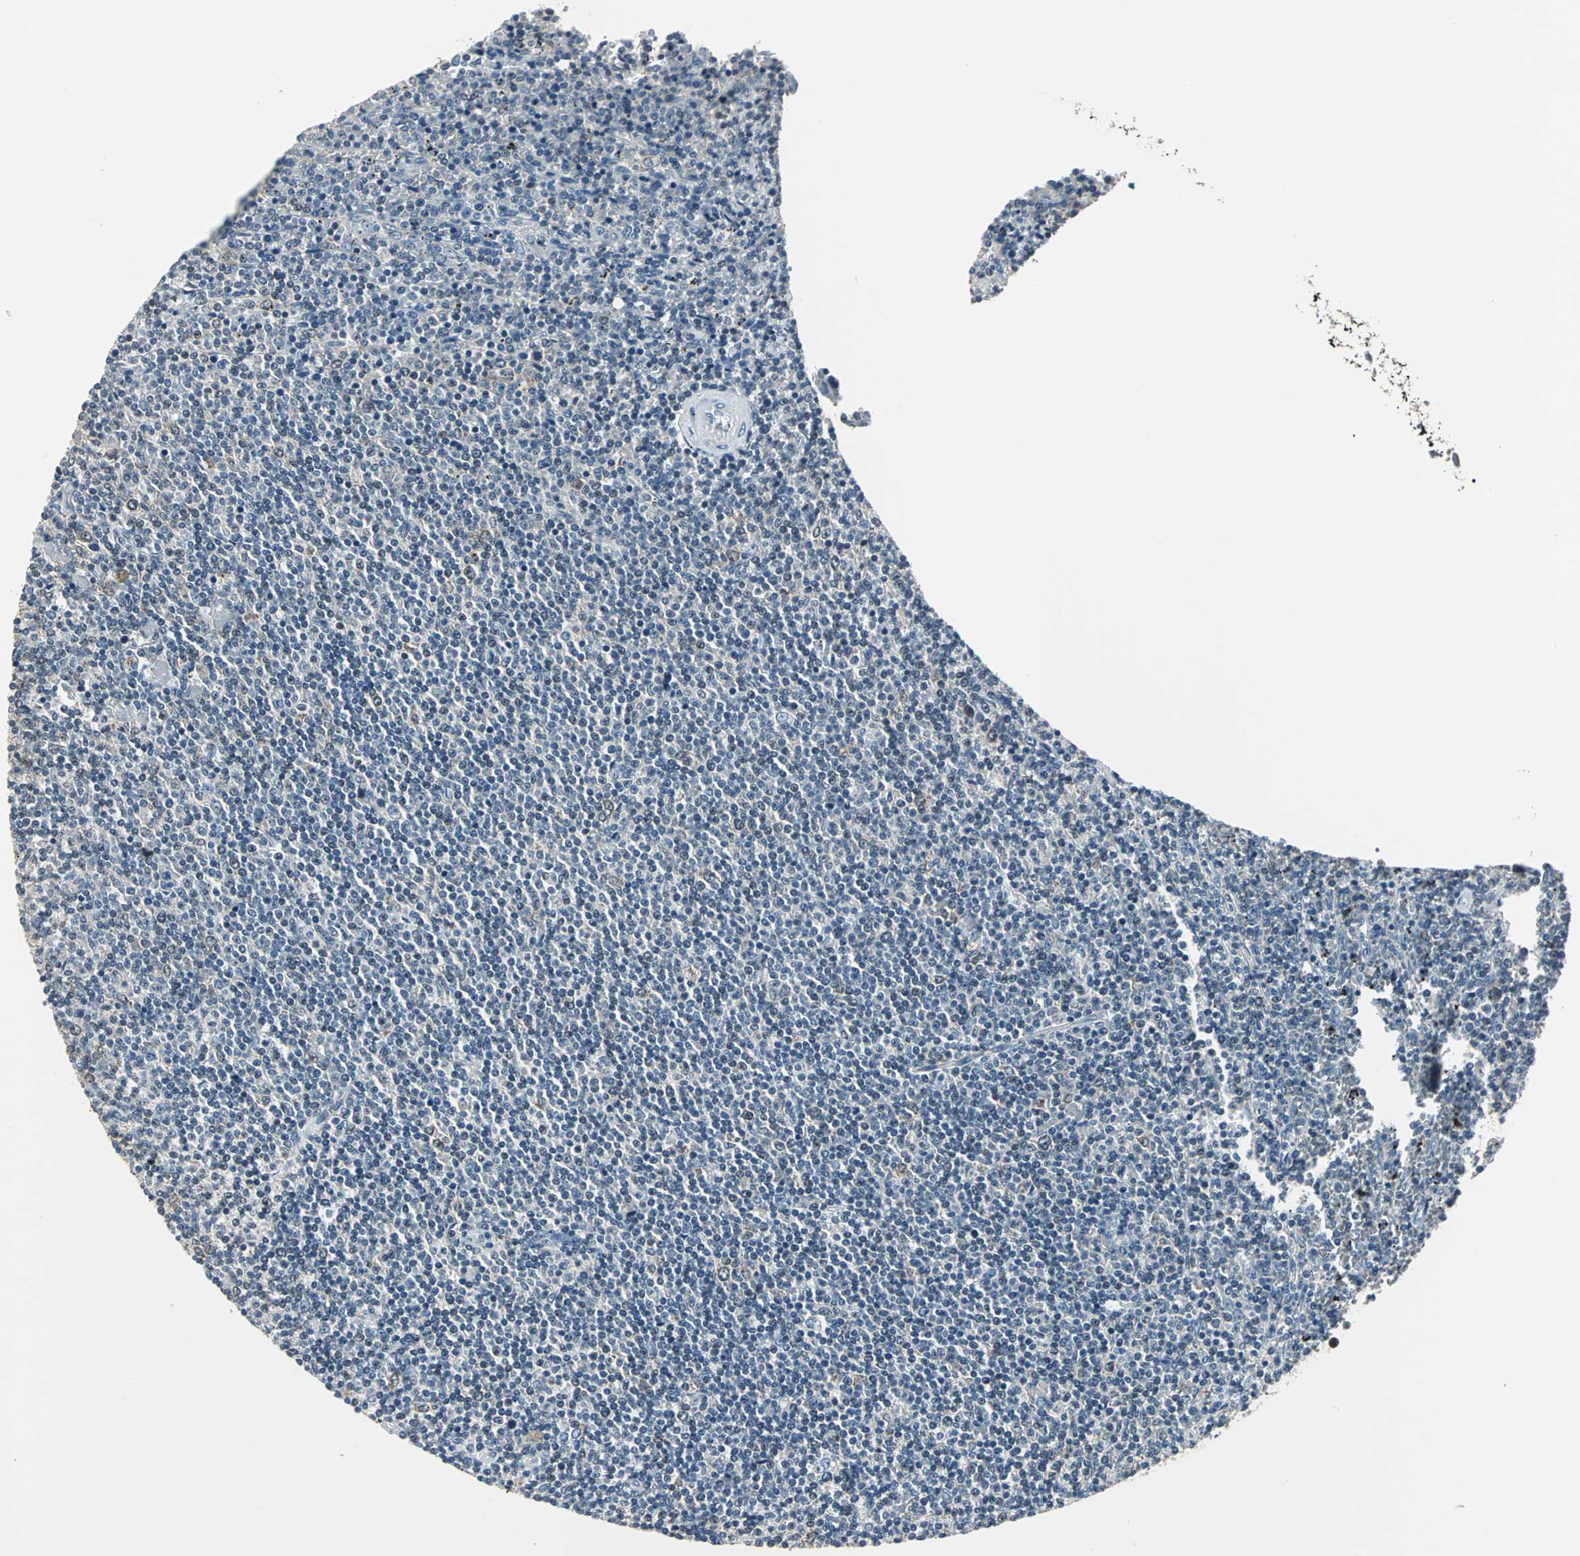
{"staining": {"intensity": "negative", "quantity": "none", "location": "none"}, "tissue": "lymphoma", "cell_type": "Tumor cells", "image_type": "cancer", "snomed": [{"axis": "morphology", "description": "Malignant lymphoma, non-Hodgkin's type, Low grade"}, {"axis": "topography", "description": "Spleen"}], "caption": "High magnification brightfield microscopy of lymphoma stained with DAB (brown) and counterstained with hematoxylin (blue): tumor cells show no significant expression.", "gene": "CCT5", "patient": {"sex": "female", "age": 50}}